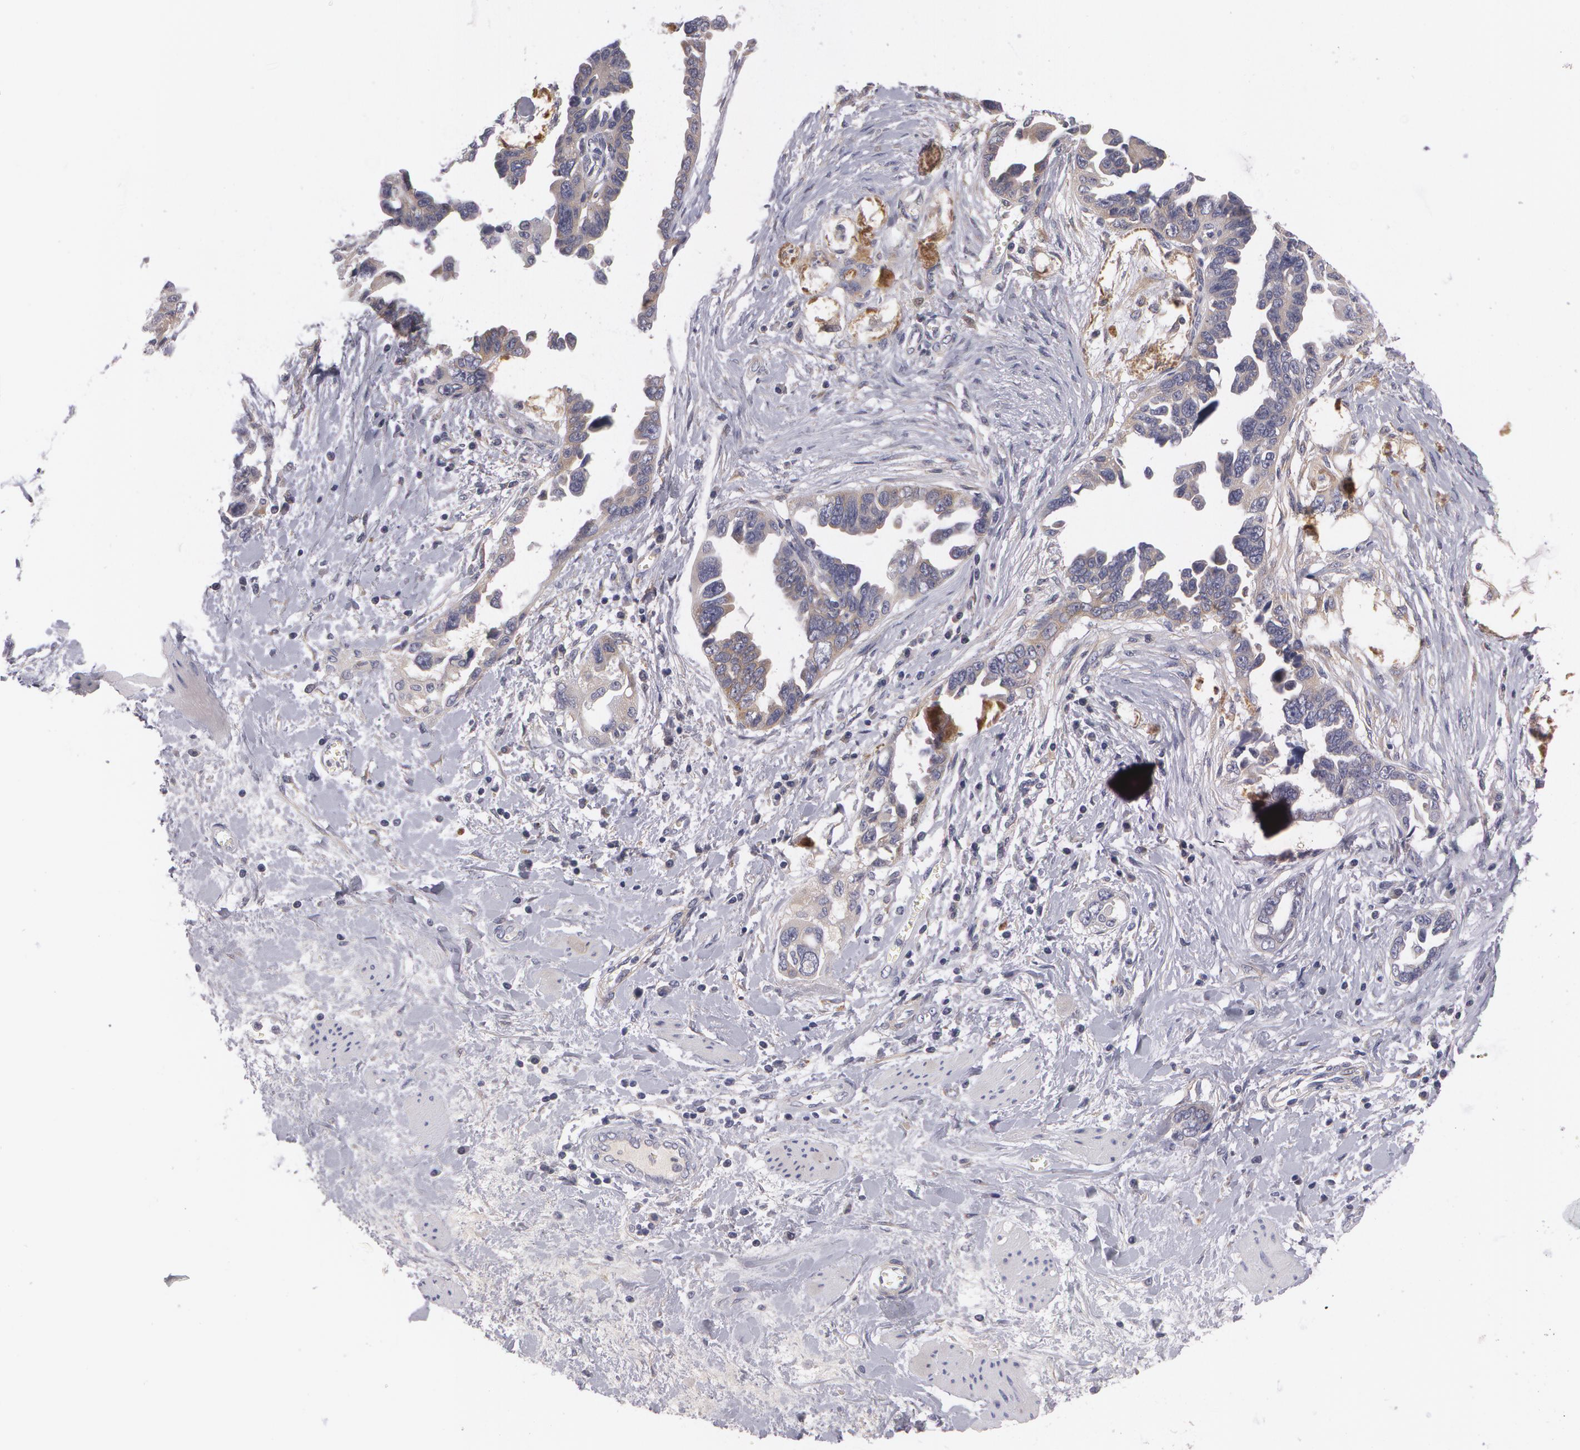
{"staining": {"intensity": "weak", "quantity": "25%-75%", "location": "cytoplasmic/membranous"}, "tissue": "ovarian cancer", "cell_type": "Tumor cells", "image_type": "cancer", "snomed": [{"axis": "morphology", "description": "Cystadenocarcinoma, serous, NOS"}, {"axis": "topography", "description": "Ovary"}], "caption": "Protein expression analysis of ovarian cancer shows weak cytoplasmic/membranous positivity in approximately 25%-75% of tumor cells. (DAB (3,3'-diaminobenzidine) IHC with brightfield microscopy, high magnification).", "gene": "CASK", "patient": {"sex": "female", "age": 63}}